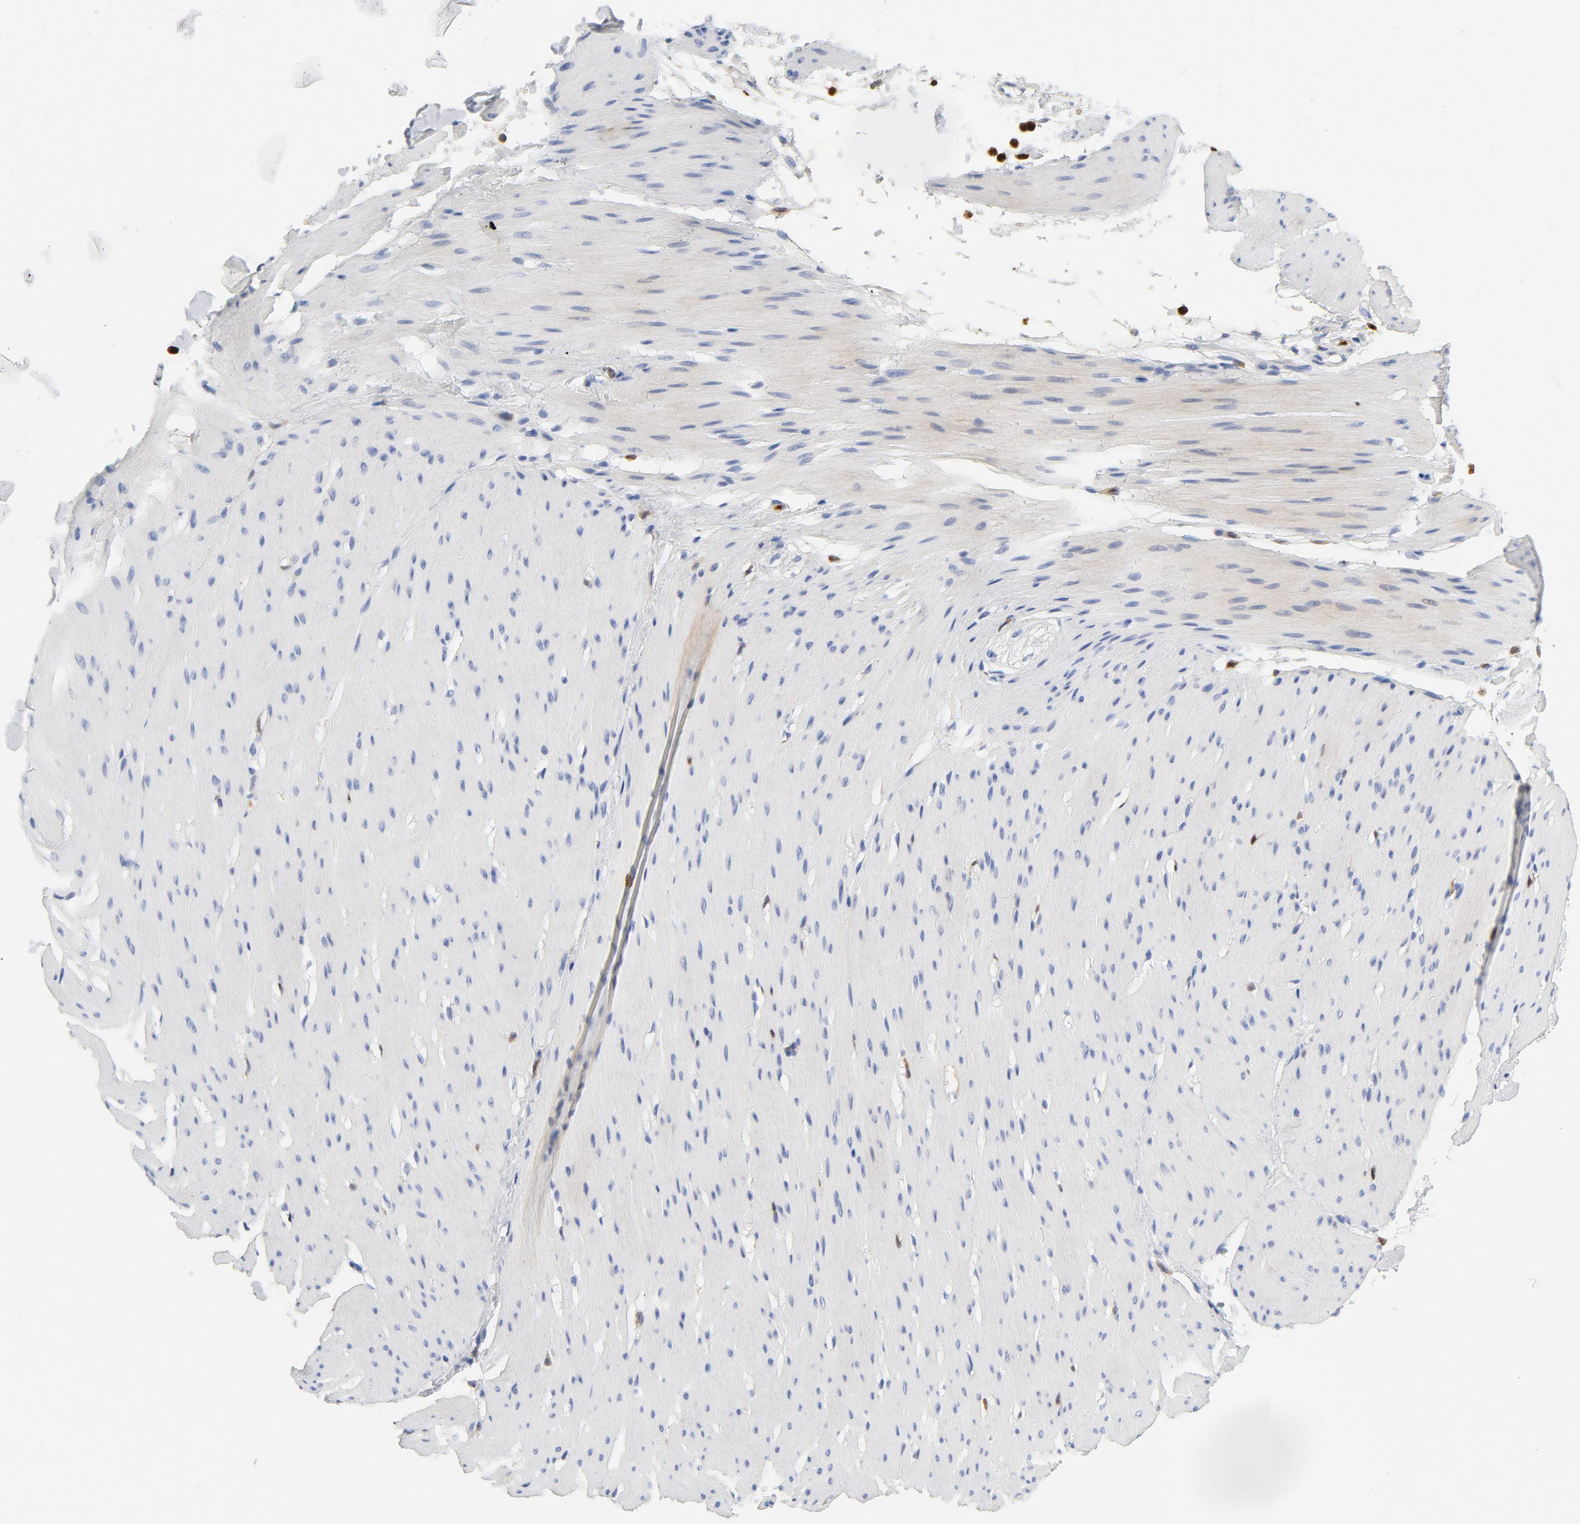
{"staining": {"intensity": "negative", "quantity": "none", "location": "none"}, "tissue": "smooth muscle", "cell_type": "Smooth muscle cells", "image_type": "normal", "snomed": [{"axis": "morphology", "description": "Normal tissue, NOS"}, {"axis": "topography", "description": "Smooth muscle"}, {"axis": "topography", "description": "Colon"}], "caption": "Smooth muscle was stained to show a protein in brown. There is no significant positivity in smooth muscle cells. The staining was performed using DAB to visualize the protein expression in brown, while the nuclei were stained in blue with hematoxylin (Magnification: 20x).", "gene": "NCF1", "patient": {"sex": "male", "age": 67}}